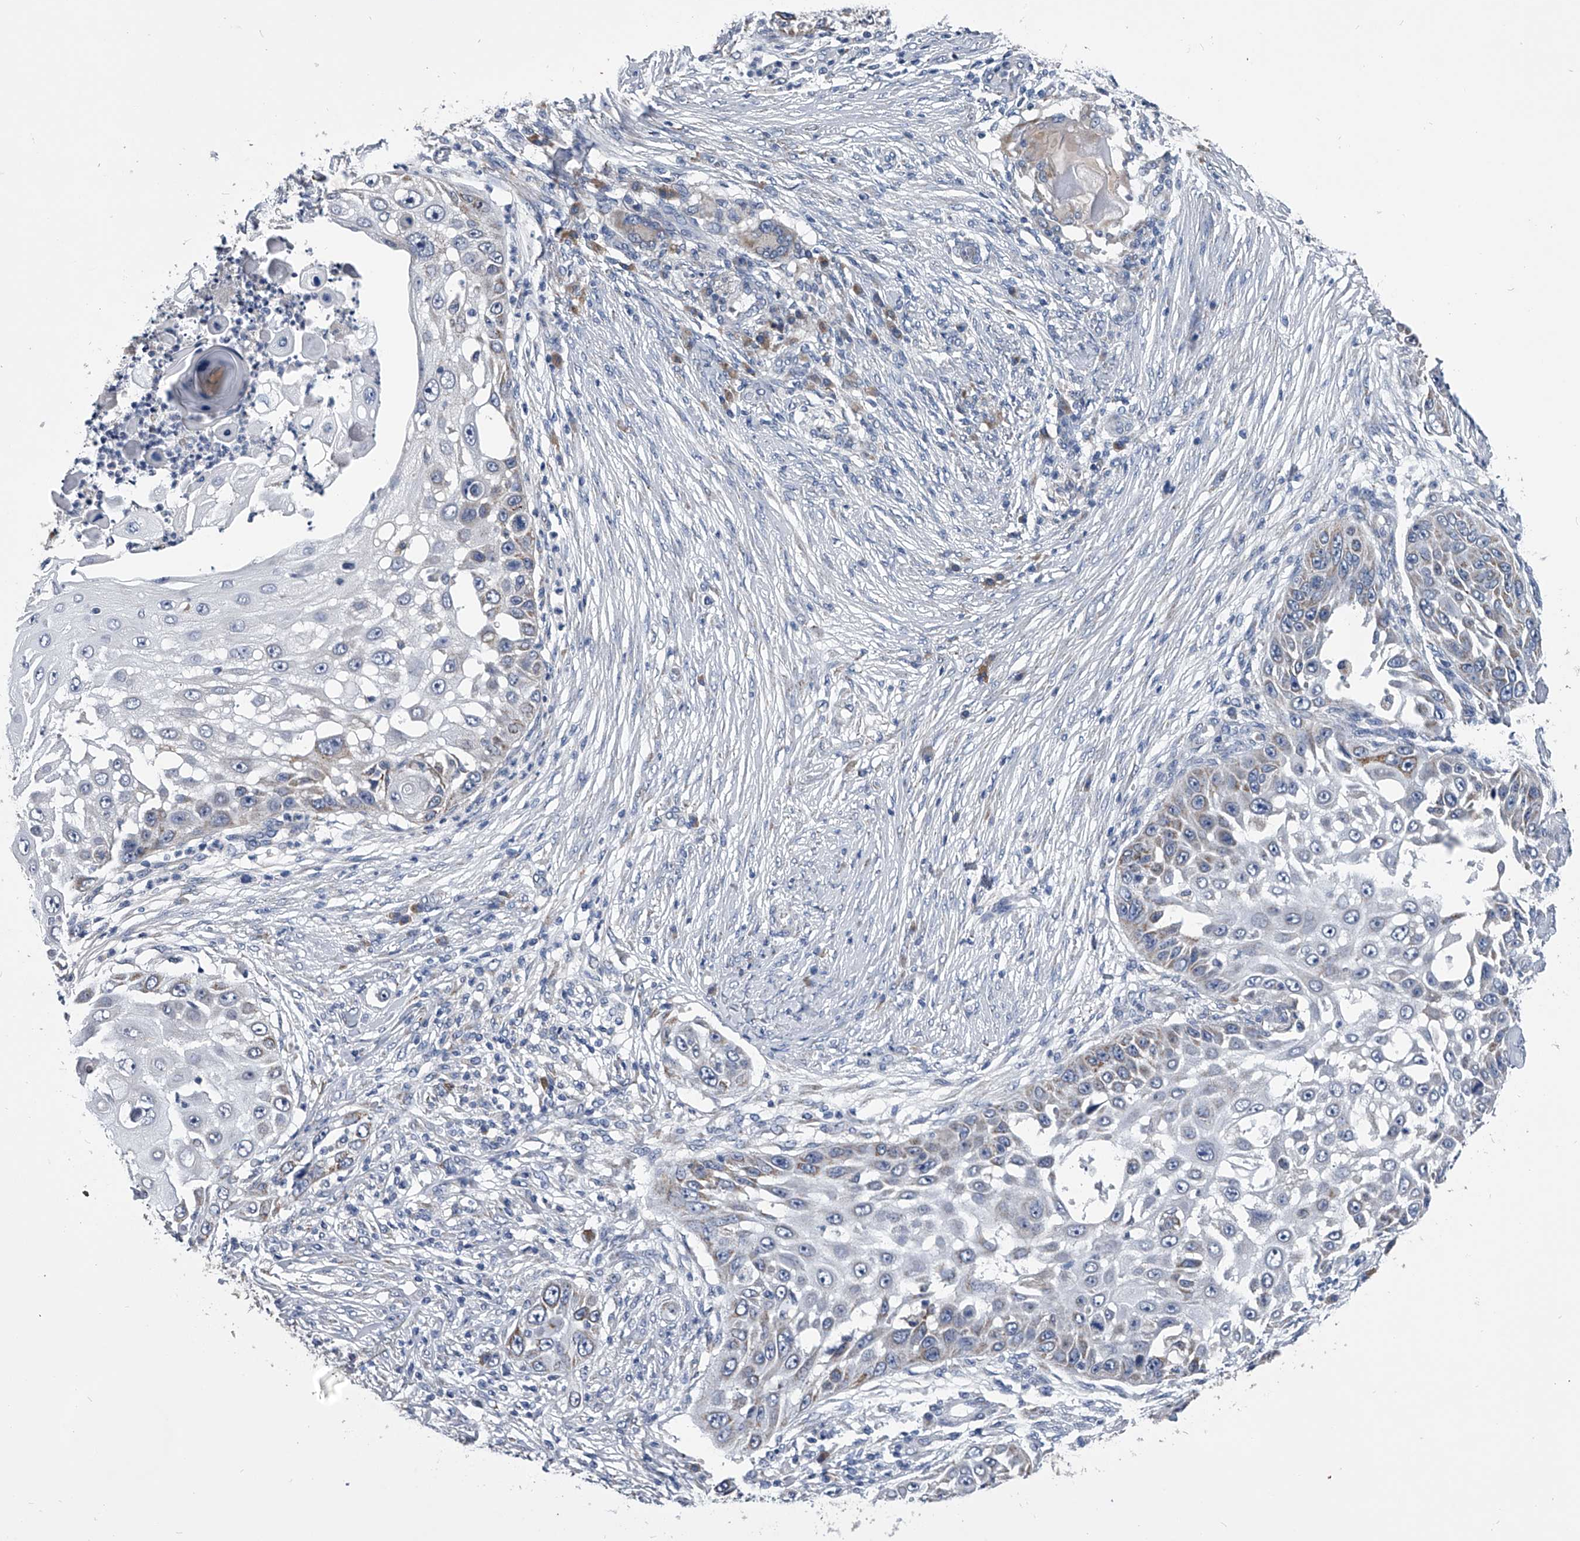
{"staining": {"intensity": "weak", "quantity": "<25%", "location": "cytoplasmic/membranous"}, "tissue": "skin cancer", "cell_type": "Tumor cells", "image_type": "cancer", "snomed": [{"axis": "morphology", "description": "Squamous cell carcinoma, NOS"}, {"axis": "topography", "description": "Skin"}], "caption": "High power microscopy micrograph of an IHC photomicrograph of skin squamous cell carcinoma, revealing no significant staining in tumor cells.", "gene": "OAT", "patient": {"sex": "female", "age": 44}}